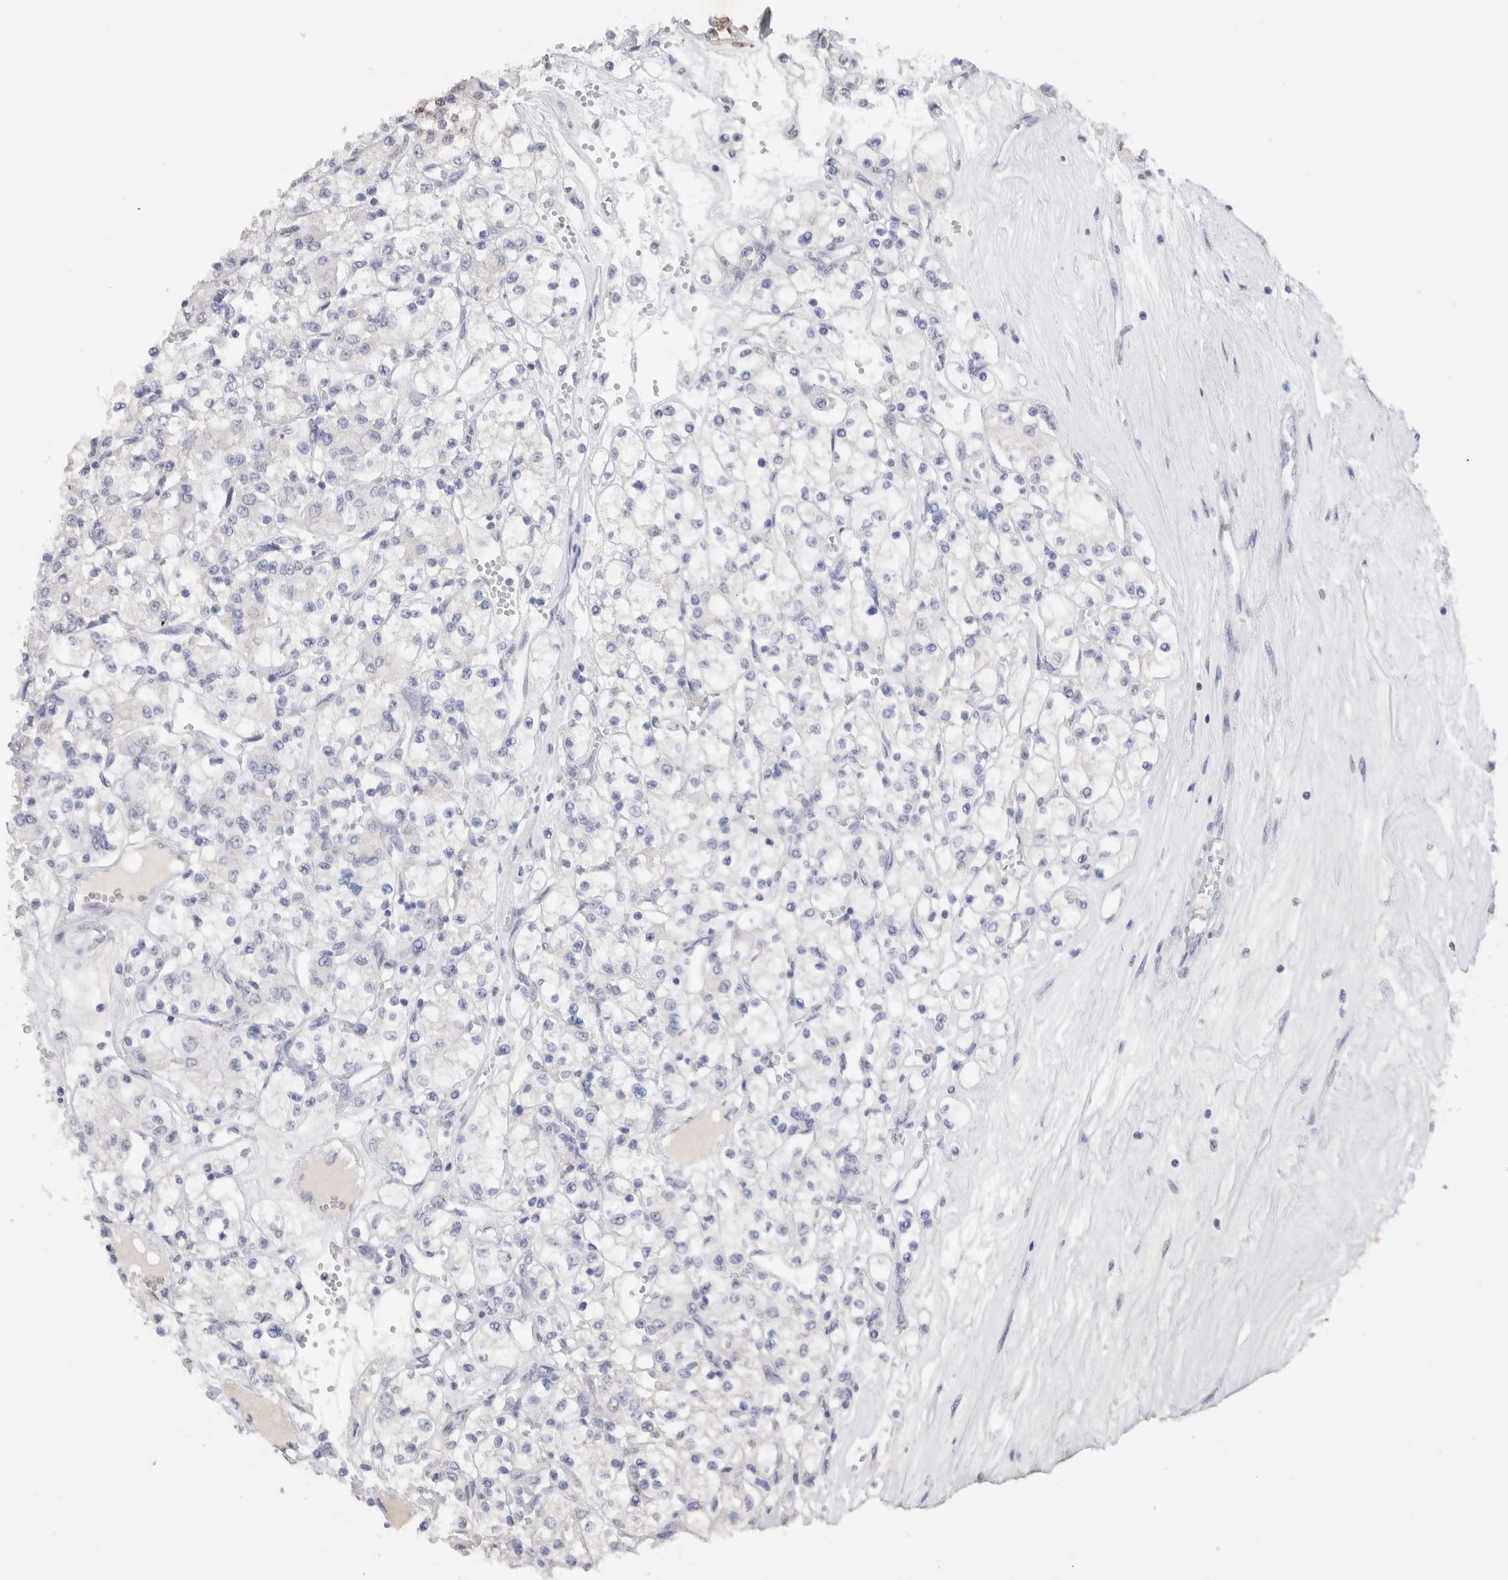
{"staining": {"intensity": "negative", "quantity": "none", "location": "none"}, "tissue": "renal cancer", "cell_type": "Tumor cells", "image_type": "cancer", "snomed": [{"axis": "morphology", "description": "Adenocarcinoma, NOS"}, {"axis": "topography", "description": "Kidney"}], "caption": "IHC histopathology image of neoplastic tissue: renal cancer (adenocarcinoma) stained with DAB shows no significant protein staining in tumor cells.", "gene": "LAMP3", "patient": {"sex": "female", "age": 59}}